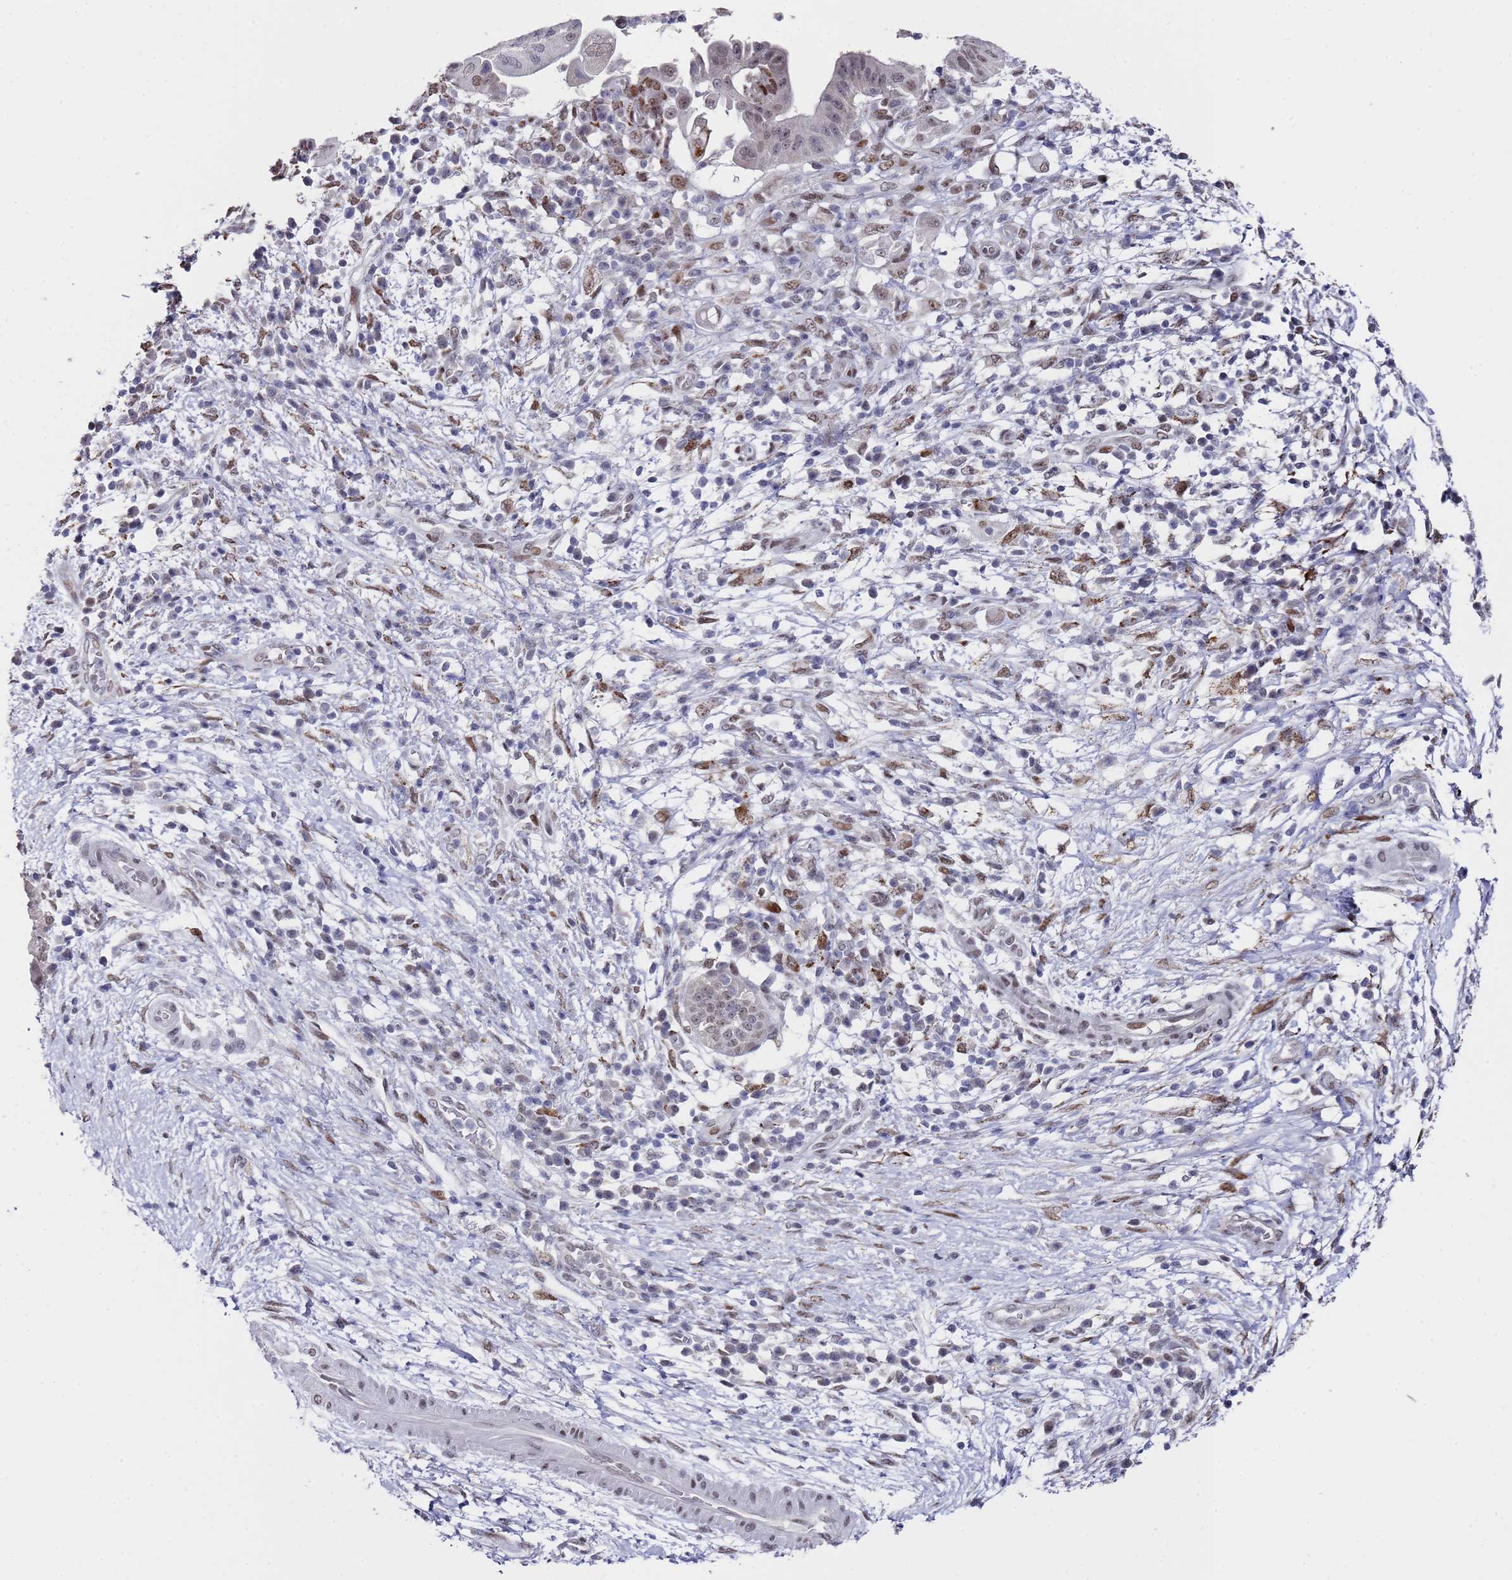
{"staining": {"intensity": "weak", "quantity": "<25%", "location": "nuclear"}, "tissue": "pancreatic cancer", "cell_type": "Tumor cells", "image_type": "cancer", "snomed": [{"axis": "morphology", "description": "Adenocarcinoma, NOS"}, {"axis": "topography", "description": "Pancreas"}], "caption": "A histopathology image of human adenocarcinoma (pancreatic) is negative for staining in tumor cells.", "gene": "COPS6", "patient": {"sex": "male", "age": 68}}